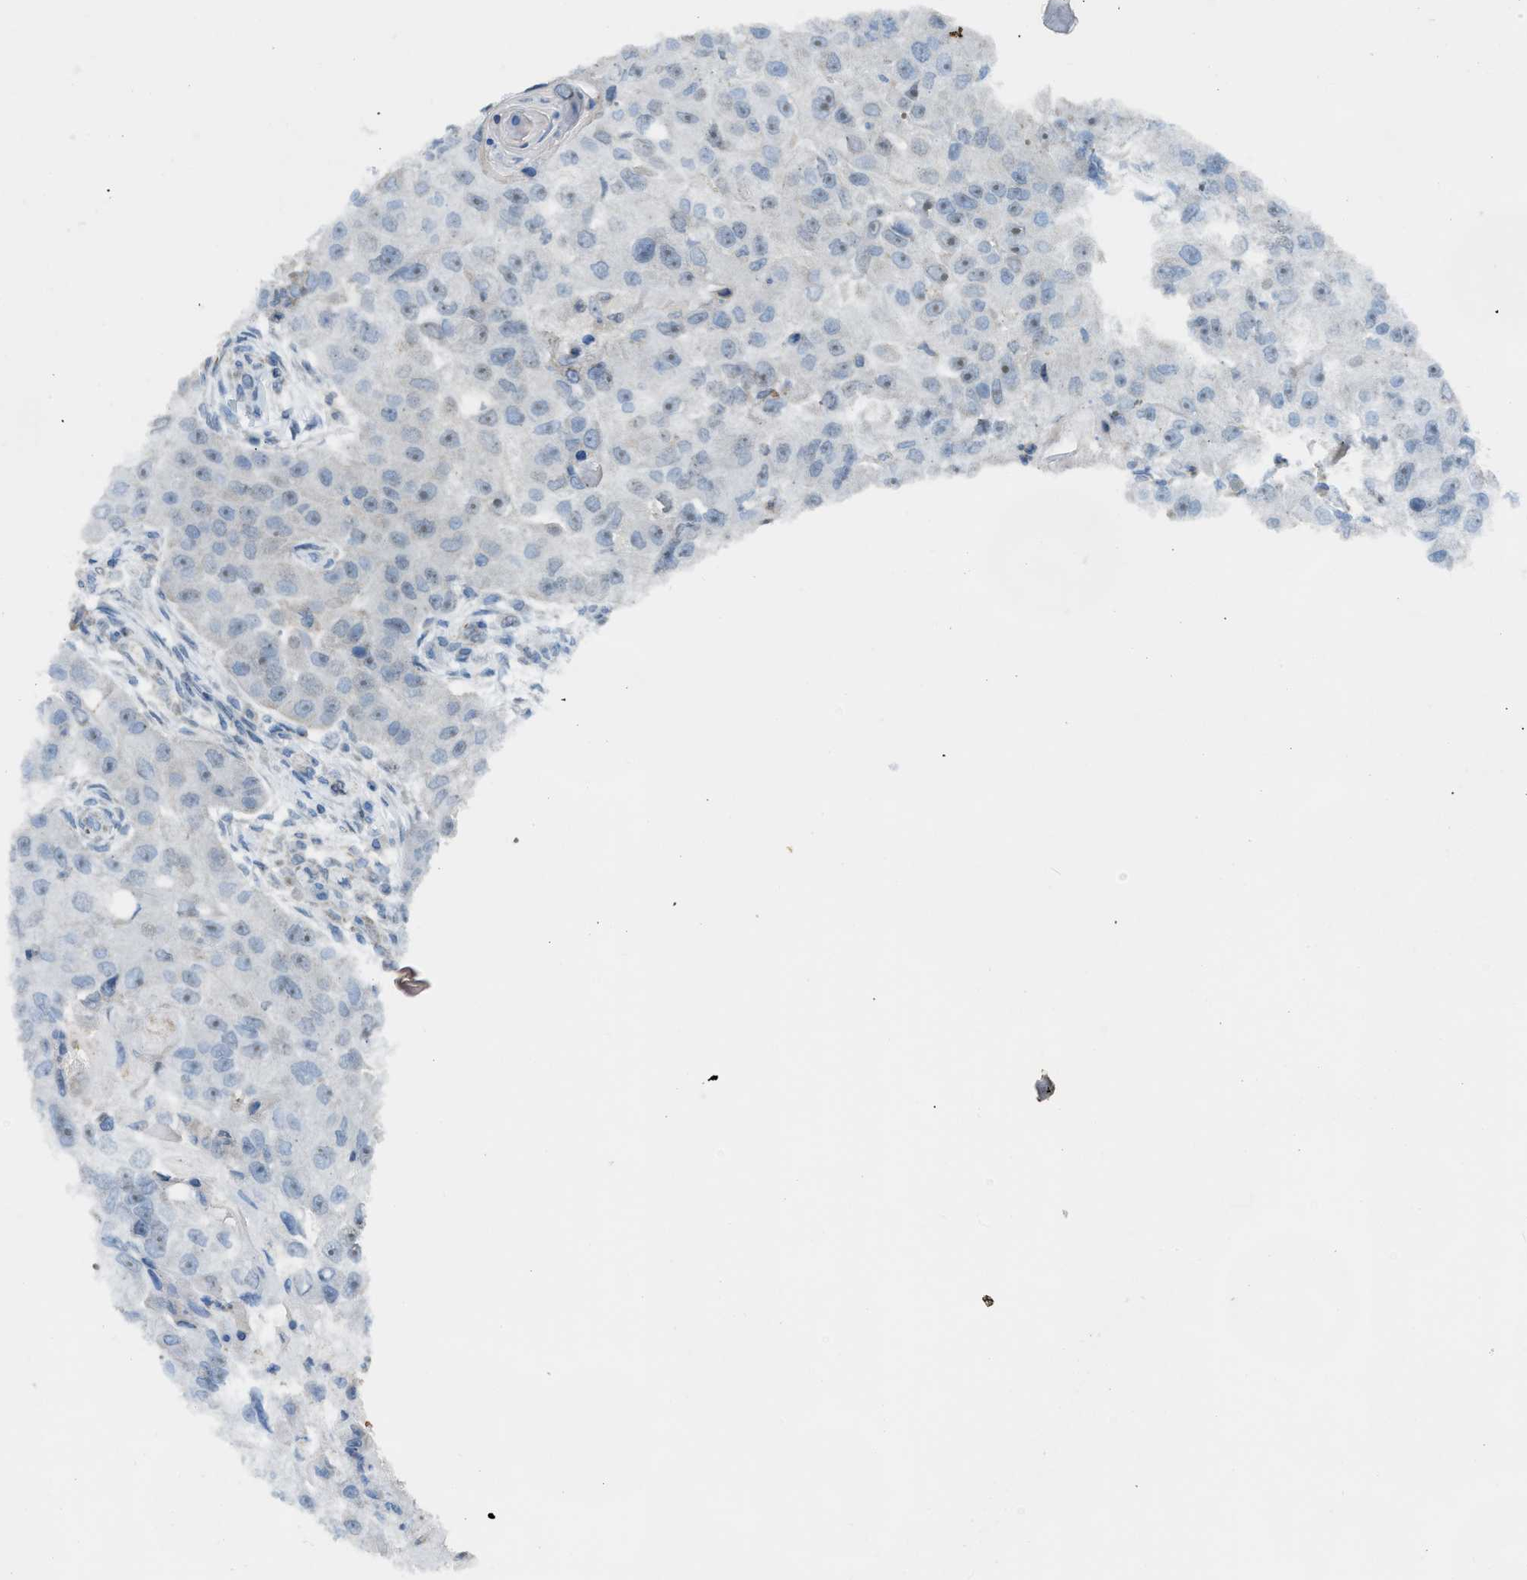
{"staining": {"intensity": "moderate", "quantity": "25%-75%", "location": "nuclear"}, "tissue": "head and neck cancer", "cell_type": "Tumor cells", "image_type": "cancer", "snomed": [{"axis": "morphology", "description": "Normal tissue, NOS"}, {"axis": "morphology", "description": "Squamous cell carcinoma, NOS"}, {"axis": "topography", "description": "Skeletal muscle"}, {"axis": "topography", "description": "Head-Neck"}], "caption": "Protein expression analysis of human head and neck squamous cell carcinoma reveals moderate nuclear staining in approximately 25%-75% of tumor cells. (DAB (3,3'-diaminobenzidine) IHC with brightfield microscopy, high magnification).", "gene": "E2F1", "patient": {"sex": "male", "age": 51}}